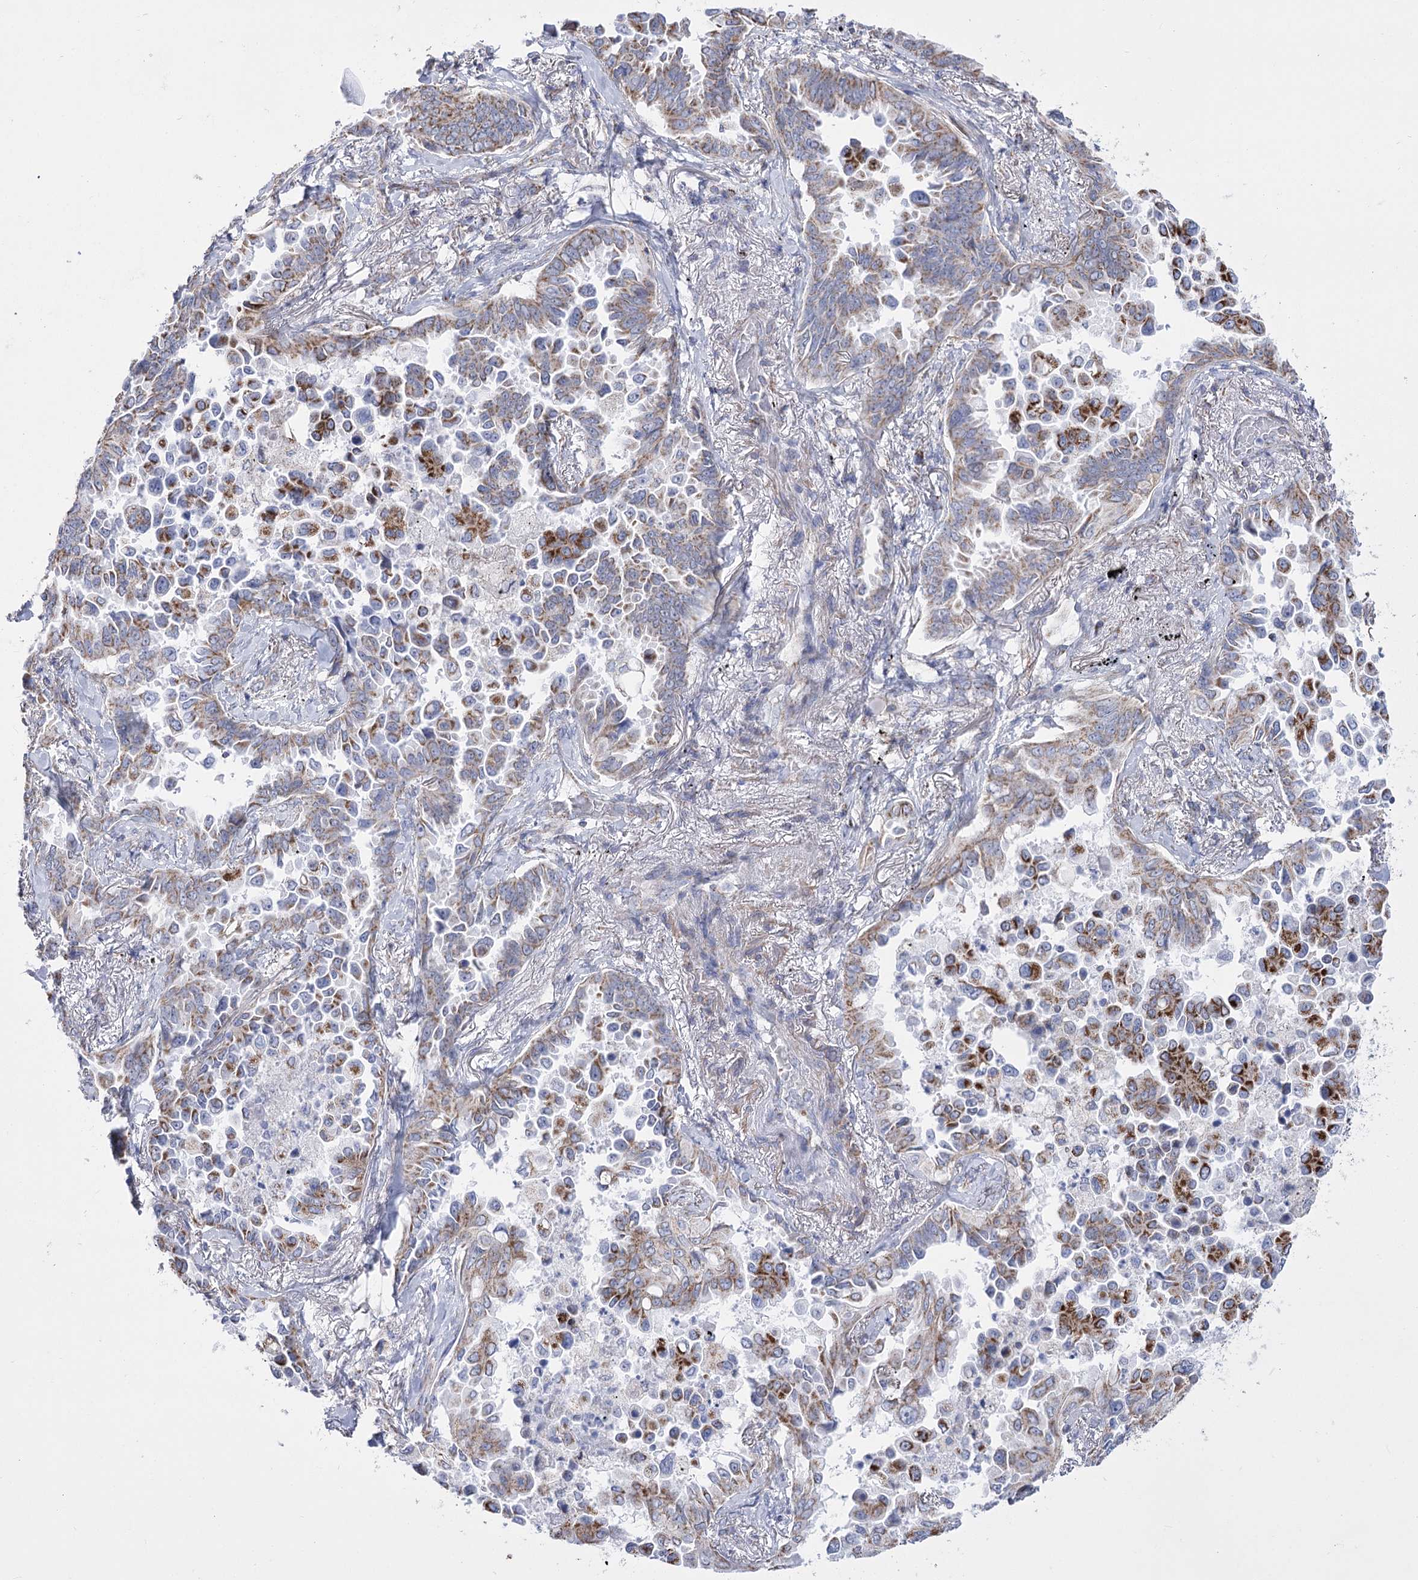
{"staining": {"intensity": "strong", "quantity": "25%-75%", "location": "cytoplasmic/membranous"}, "tissue": "lung cancer", "cell_type": "Tumor cells", "image_type": "cancer", "snomed": [{"axis": "morphology", "description": "Adenocarcinoma, NOS"}, {"axis": "topography", "description": "Lung"}], "caption": "A brown stain highlights strong cytoplasmic/membranous staining of a protein in lung cancer (adenocarcinoma) tumor cells.", "gene": "PDHB", "patient": {"sex": "female", "age": 67}}